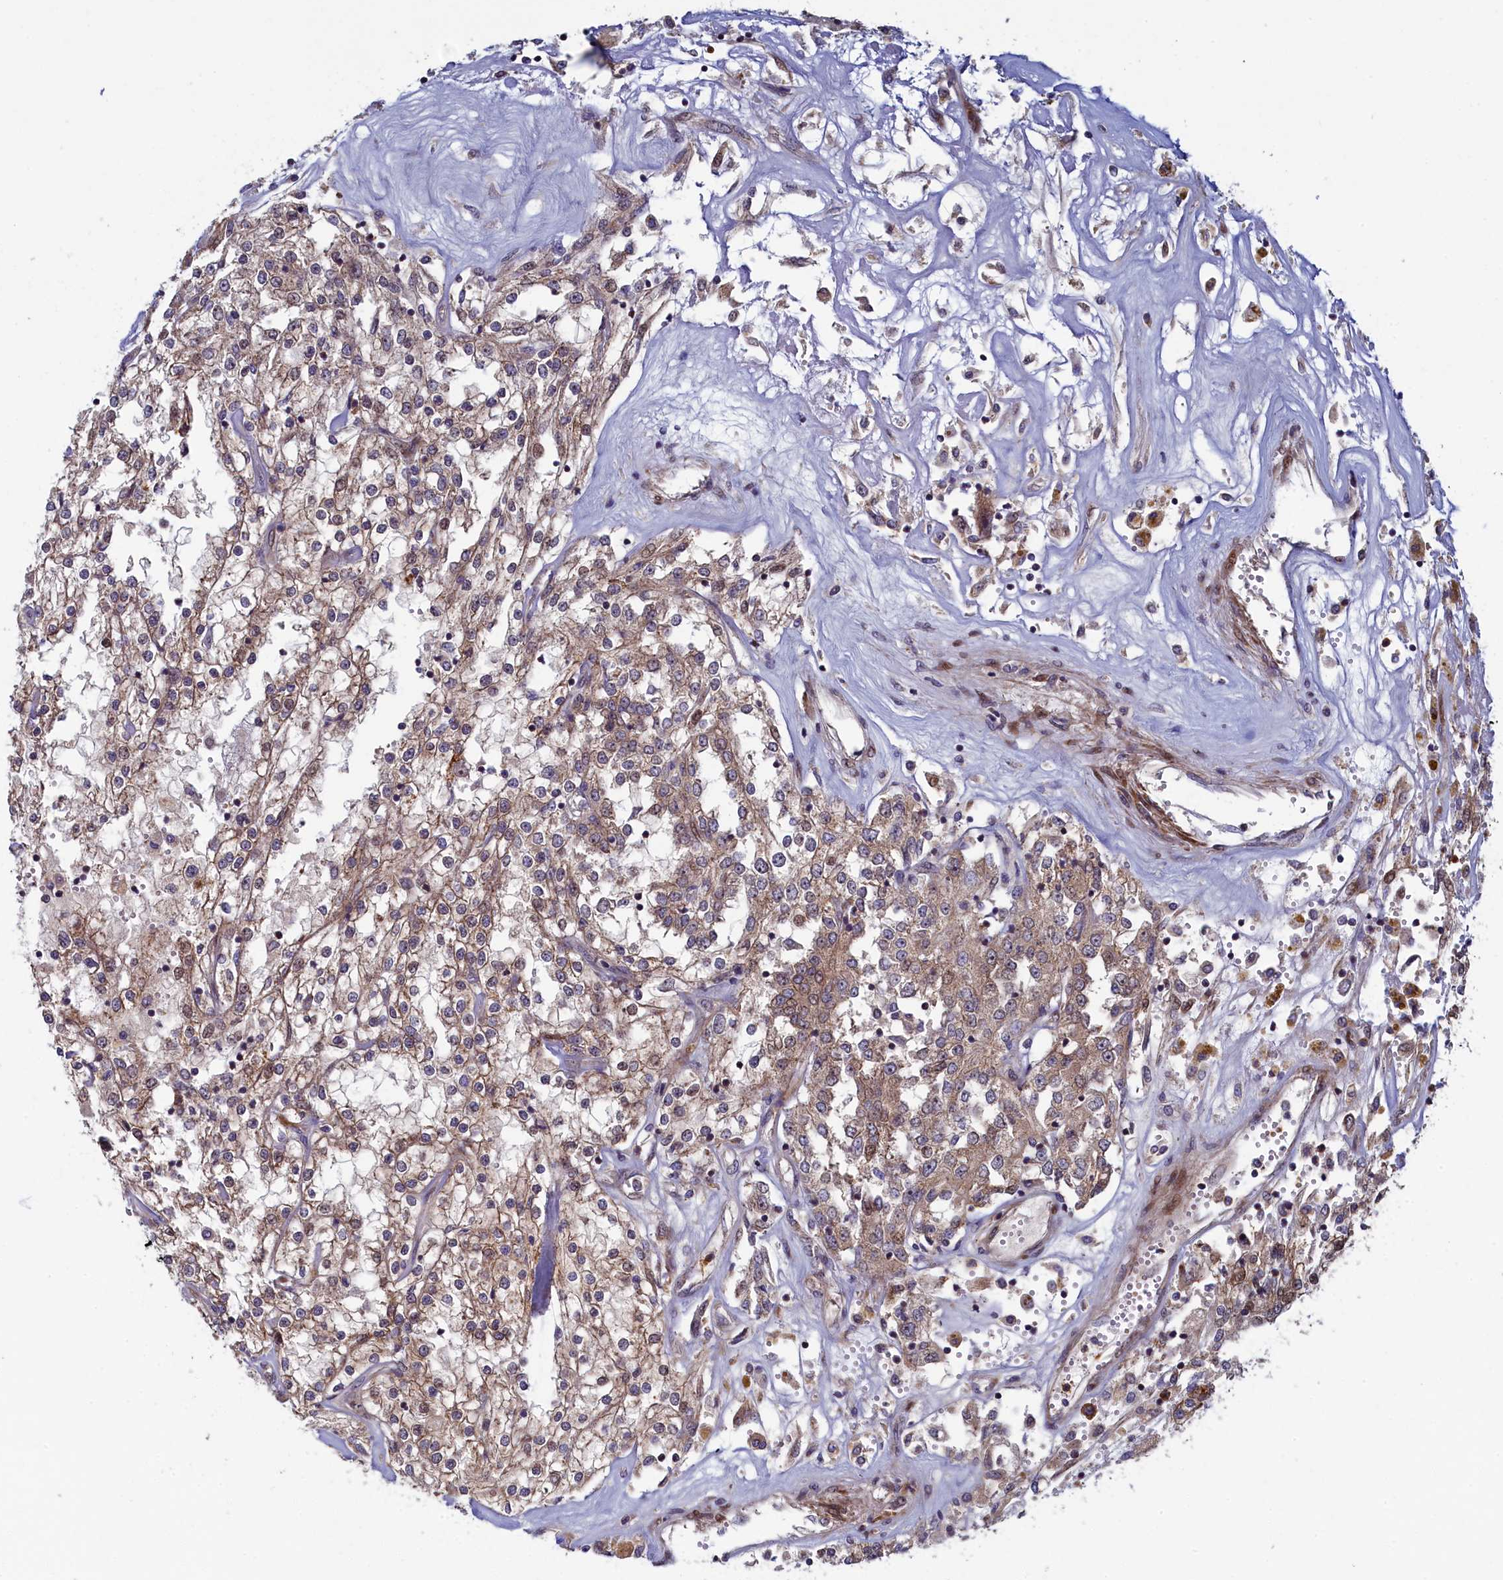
{"staining": {"intensity": "weak", "quantity": ">75%", "location": "cytoplasmic/membranous"}, "tissue": "renal cancer", "cell_type": "Tumor cells", "image_type": "cancer", "snomed": [{"axis": "morphology", "description": "Adenocarcinoma, NOS"}, {"axis": "topography", "description": "Kidney"}], "caption": "Human renal cancer (adenocarcinoma) stained with a brown dye demonstrates weak cytoplasmic/membranous positive expression in approximately >75% of tumor cells.", "gene": "PIK3C3", "patient": {"sex": "female", "age": 52}}